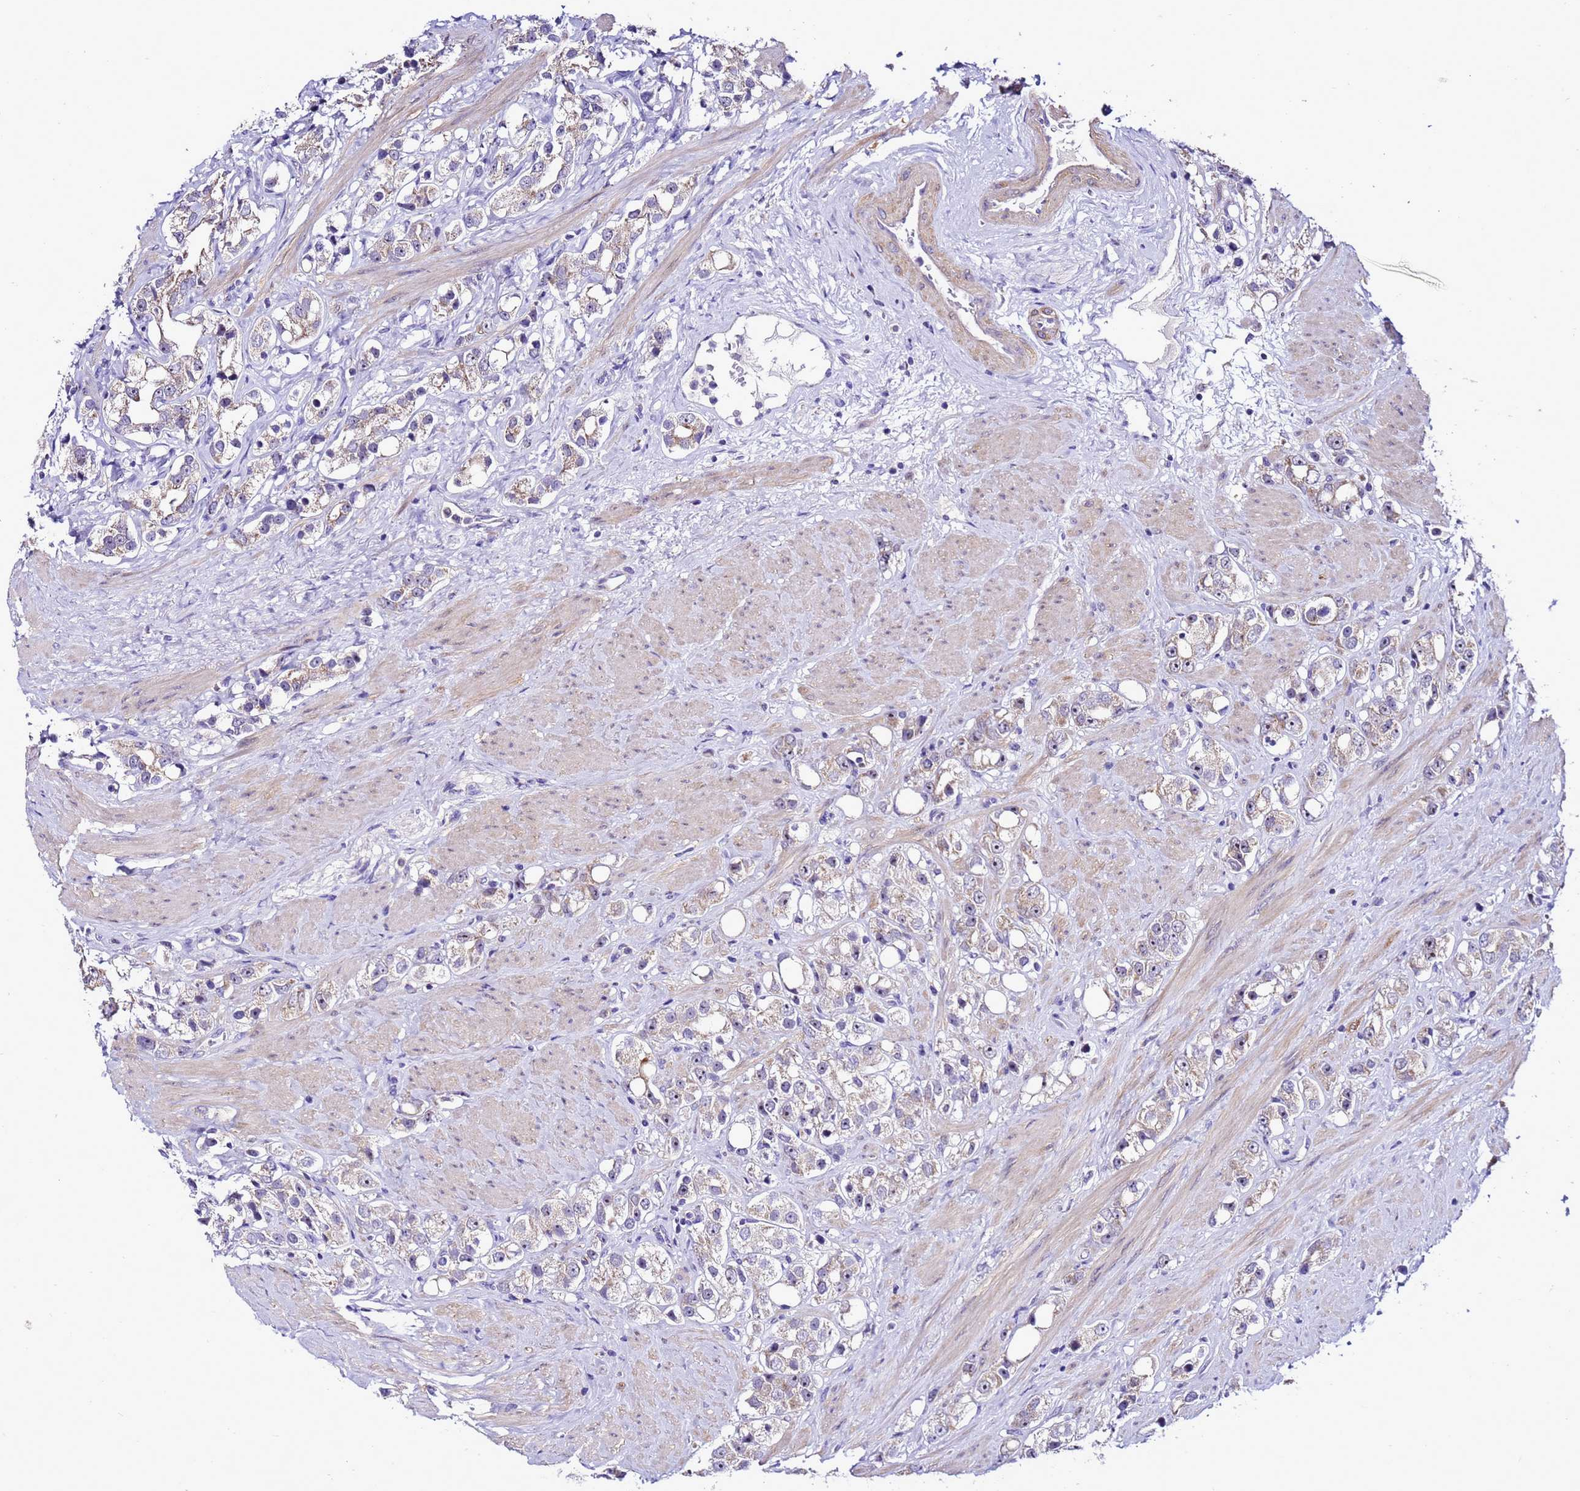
{"staining": {"intensity": "weak", "quantity": "<25%", "location": "cytoplasmic/membranous"}, "tissue": "prostate cancer", "cell_type": "Tumor cells", "image_type": "cancer", "snomed": [{"axis": "morphology", "description": "Adenocarcinoma, NOS"}, {"axis": "topography", "description": "Prostate"}], "caption": "DAB immunohistochemical staining of prostate adenocarcinoma shows no significant expression in tumor cells. (DAB IHC with hematoxylin counter stain).", "gene": "DPH6", "patient": {"sex": "male", "age": 79}}